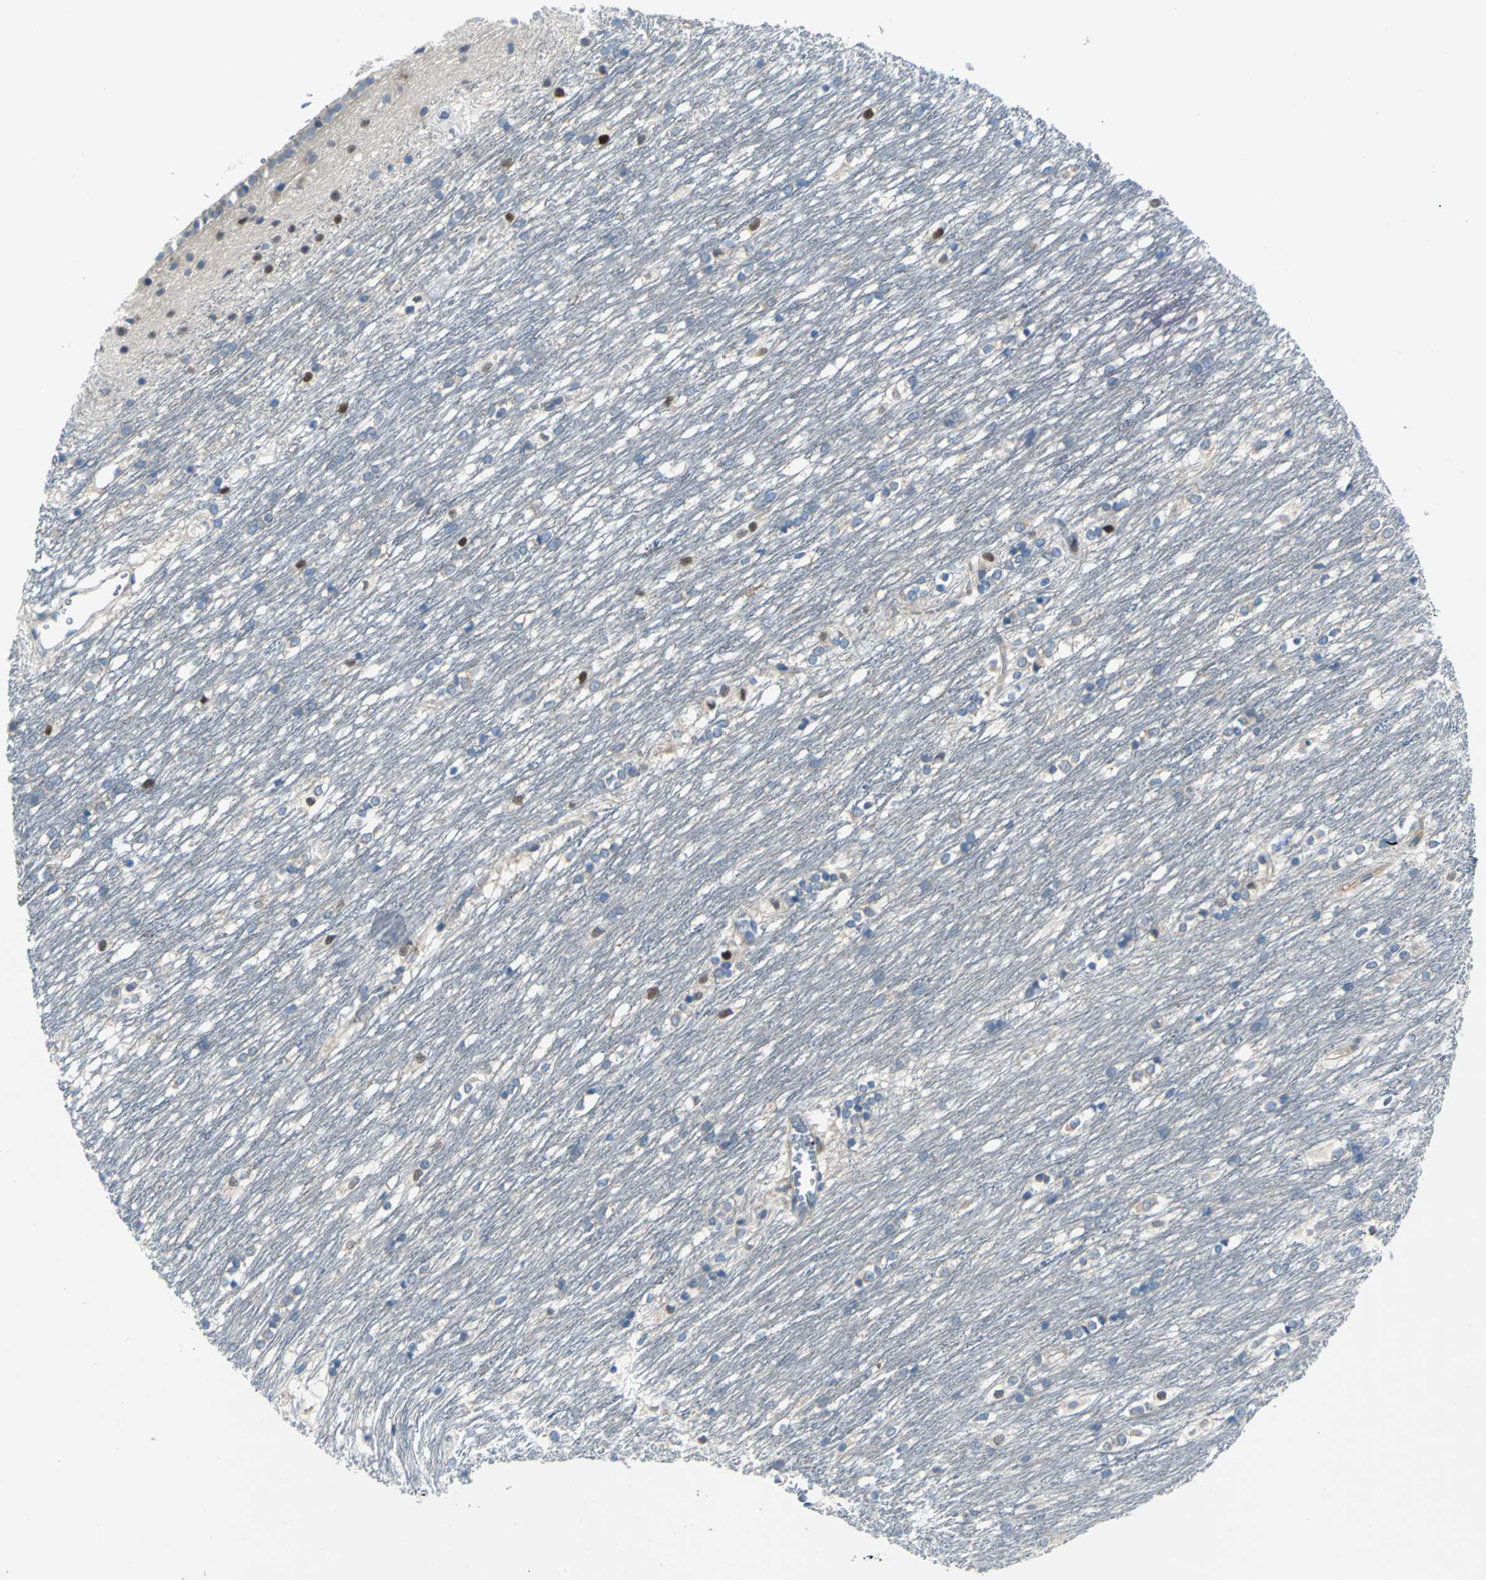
{"staining": {"intensity": "moderate", "quantity": "<25%", "location": "cytoplasmic/membranous,nuclear"}, "tissue": "caudate", "cell_type": "Glial cells", "image_type": "normal", "snomed": [{"axis": "morphology", "description": "Normal tissue, NOS"}, {"axis": "topography", "description": "Lateral ventricle wall"}], "caption": "A brown stain labels moderate cytoplasmic/membranous,nuclear expression of a protein in glial cells of unremarkable caudate.", "gene": "SELP", "patient": {"sex": "female", "age": 19}}